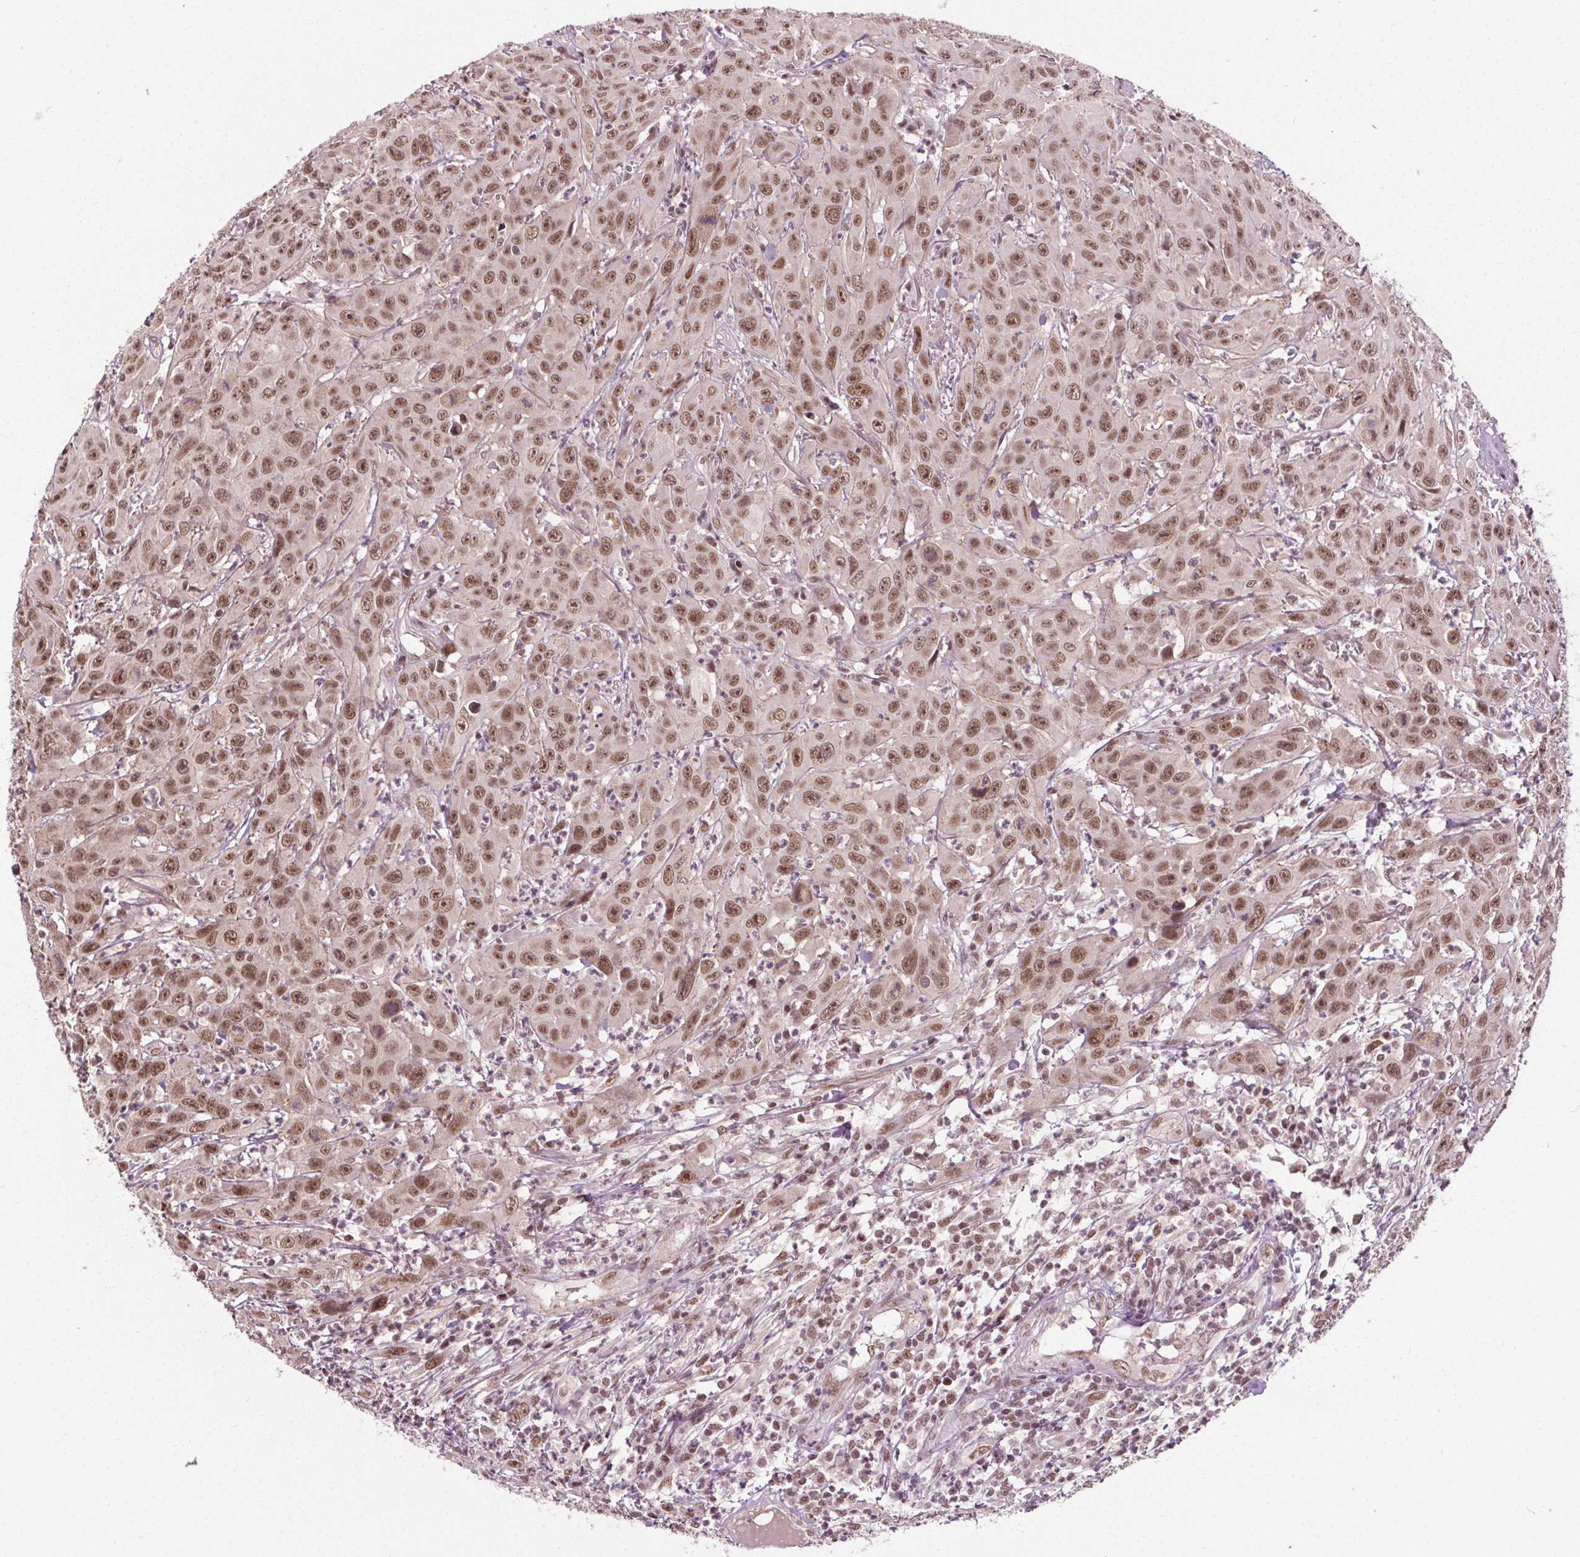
{"staining": {"intensity": "moderate", "quantity": ">75%", "location": "nuclear"}, "tissue": "head and neck cancer", "cell_type": "Tumor cells", "image_type": "cancer", "snomed": [{"axis": "morphology", "description": "Squamous cell carcinoma, NOS"}, {"axis": "topography", "description": "Skin"}, {"axis": "topography", "description": "Head-Neck"}], "caption": "IHC of head and neck cancer (squamous cell carcinoma) shows medium levels of moderate nuclear positivity in about >75% of tumor cells. The protein is shown in brown color, while the nuclei are stained blue.", "gene": "MED6", "patient": {"sex": "male", "age": 80}}